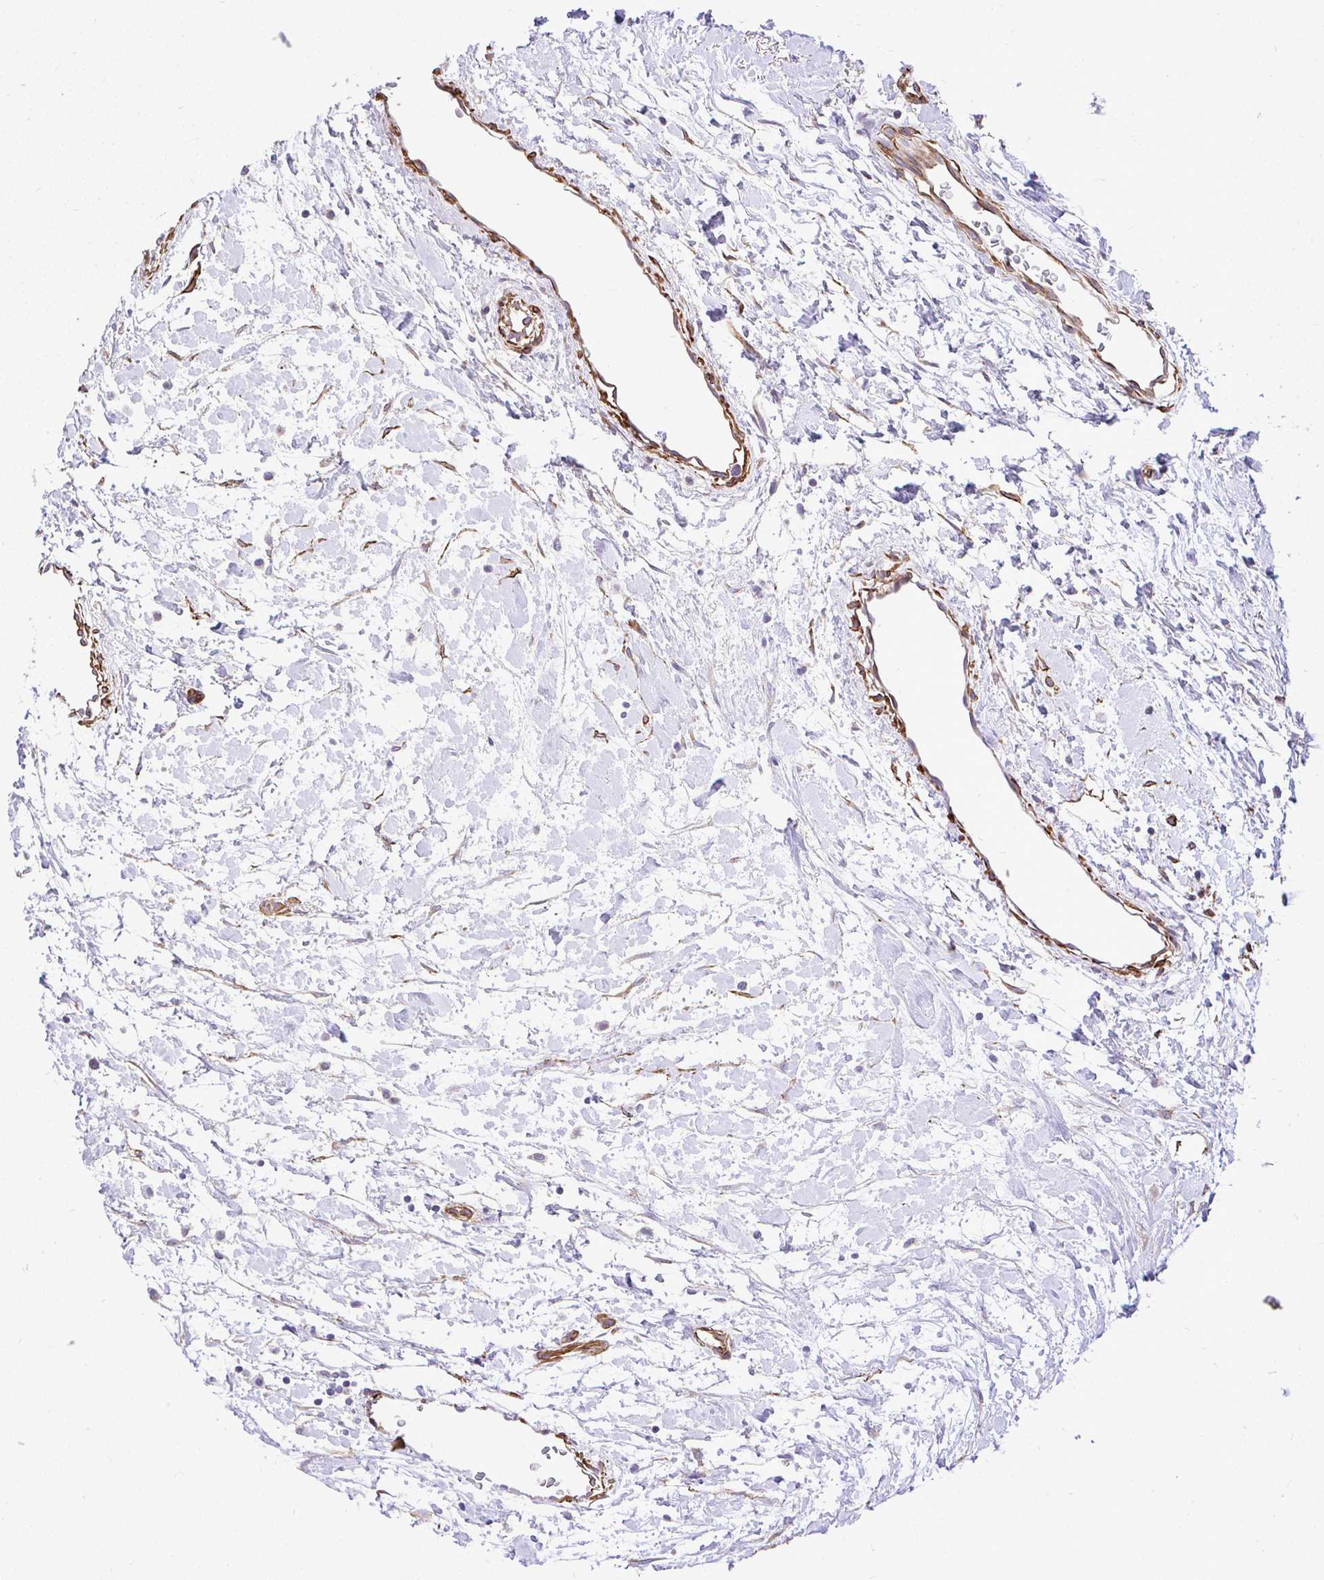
{"staining": {"intensity": "negative", "quantity": "none", "location": "none"}, "tissue": "renal cancer", "cell_type": "Tumor cells", "image_type": "cancer", "snomed": [{"axis": "morphology", "description": "Adenocarcinoma, NOS"}, {"axis": "topography", "description": "Kidney"}], "caption": "Immunohistochemistry photomicrograph of neoplastic tissue: renal cancer (adenocarcinoma) stained with DAB (3,3'-diaminobenzidine) demonstrates no significant protein staining in tumor cells.", "gene": "PTPRK", "patient": {"sex": "male", "age": 59}}